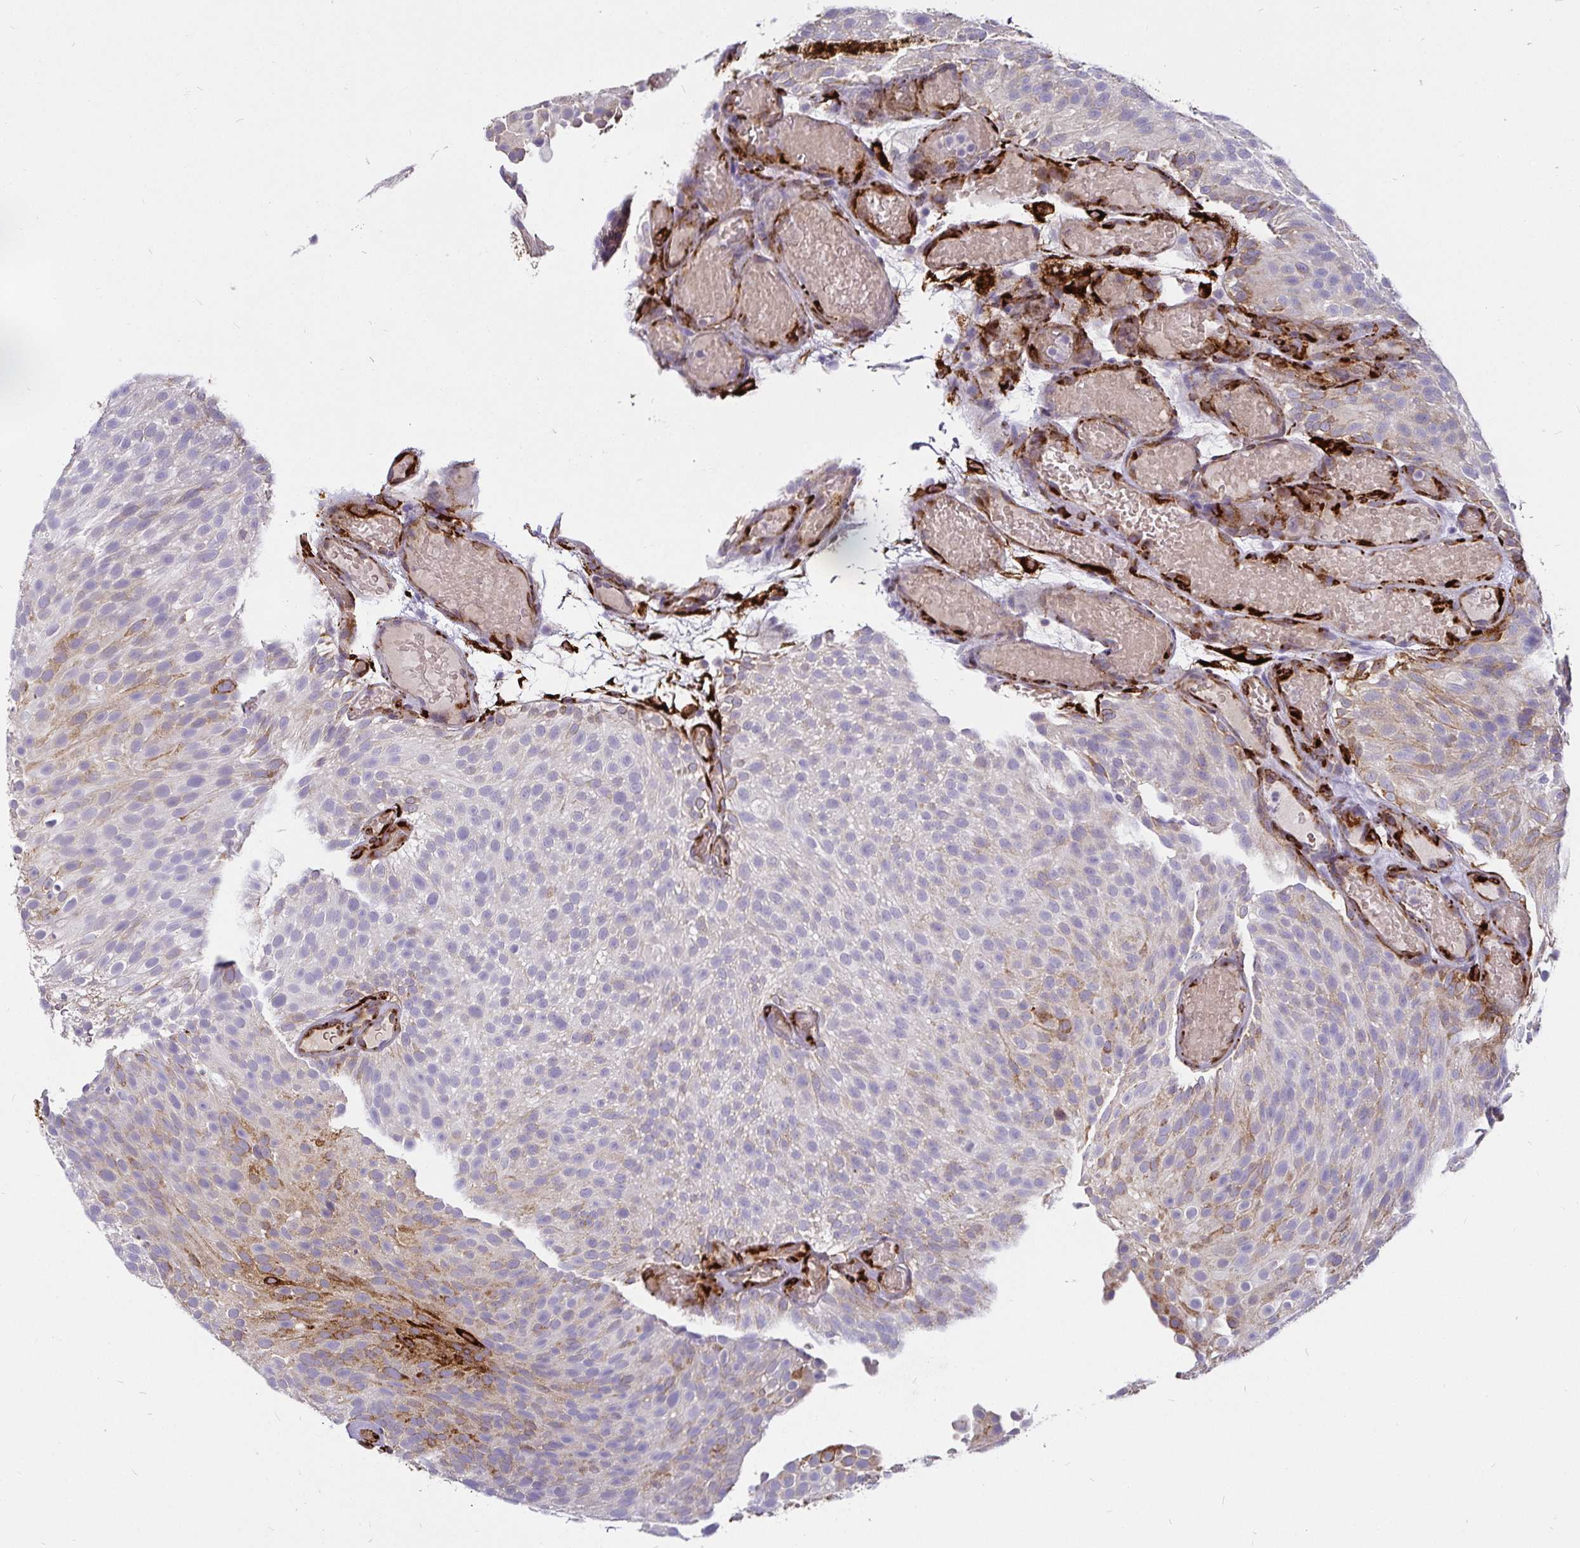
{"staining": {"intensity": "moderate", "quantity": "25%-75%", "location": "cytoplasmic/membranous"}, "tissue": "urothelial cancer", "cell_type": "Tumor cells", "image_type": "cancer", "snomed": [{"axis": "morphology", "description": "Urothelial carcinoma, Low grade"}, {"axis": "topography", "description": "Urinary bladder"}], "caption": "Brown immunohistochemical staining in human low-grade urothelial carcinoma displays moderate cytoplasmic/membranous expression in approximately 25%-75% of tumor cells.", "gene": "P4HA2", "patient": {"sex": "male", "age": 78}}